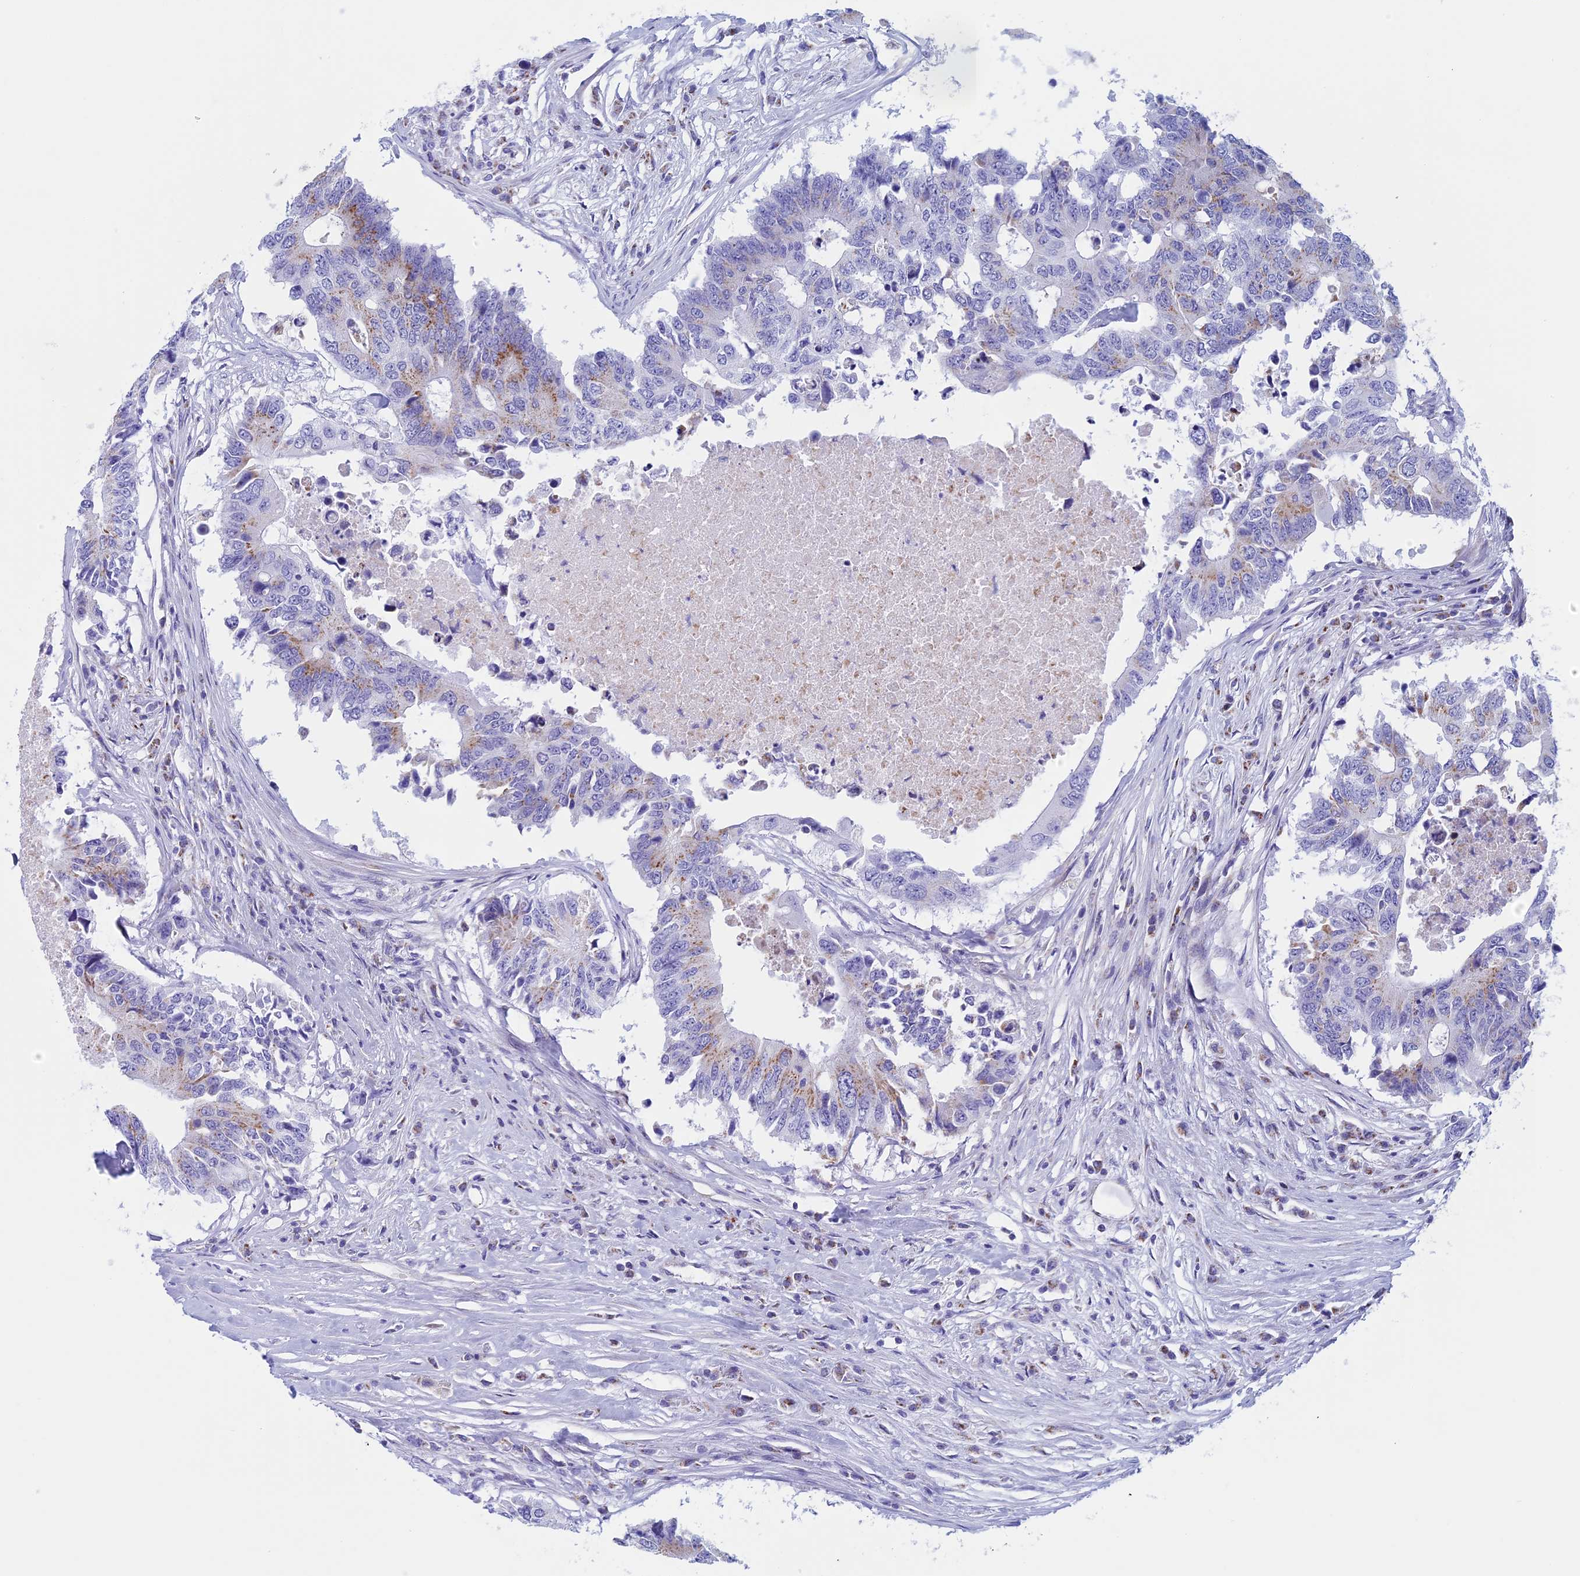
{"staining": {"intensity": "moderate", "quantity": "25%-75%", "location": "cytoplasmic/membranous"}, "tissue": "colorectal cancer", "cell_type": "Tumor cells", "image_type": "cancer", "snomed": [{"axis": "morphology", "description": "Adenocarcinoma, NOS"}, {"axis": "topography", "description": "Colon"}], "caption": "Immunohistochemistry staining of adenocarcinoma (colorectal), which displays medium levels of moderate cytoplasmic/membranous staining in approximately 25%-75% of tumor cells indicating moderate cytoplasmic/membranous protein staining. The staining was performed using DAB (brown) for protein detection and nuclei were counterstained in hematoxylin (blue).", "gene": "NDUFB9", "patient": {"sex": "male", "age": 71}}